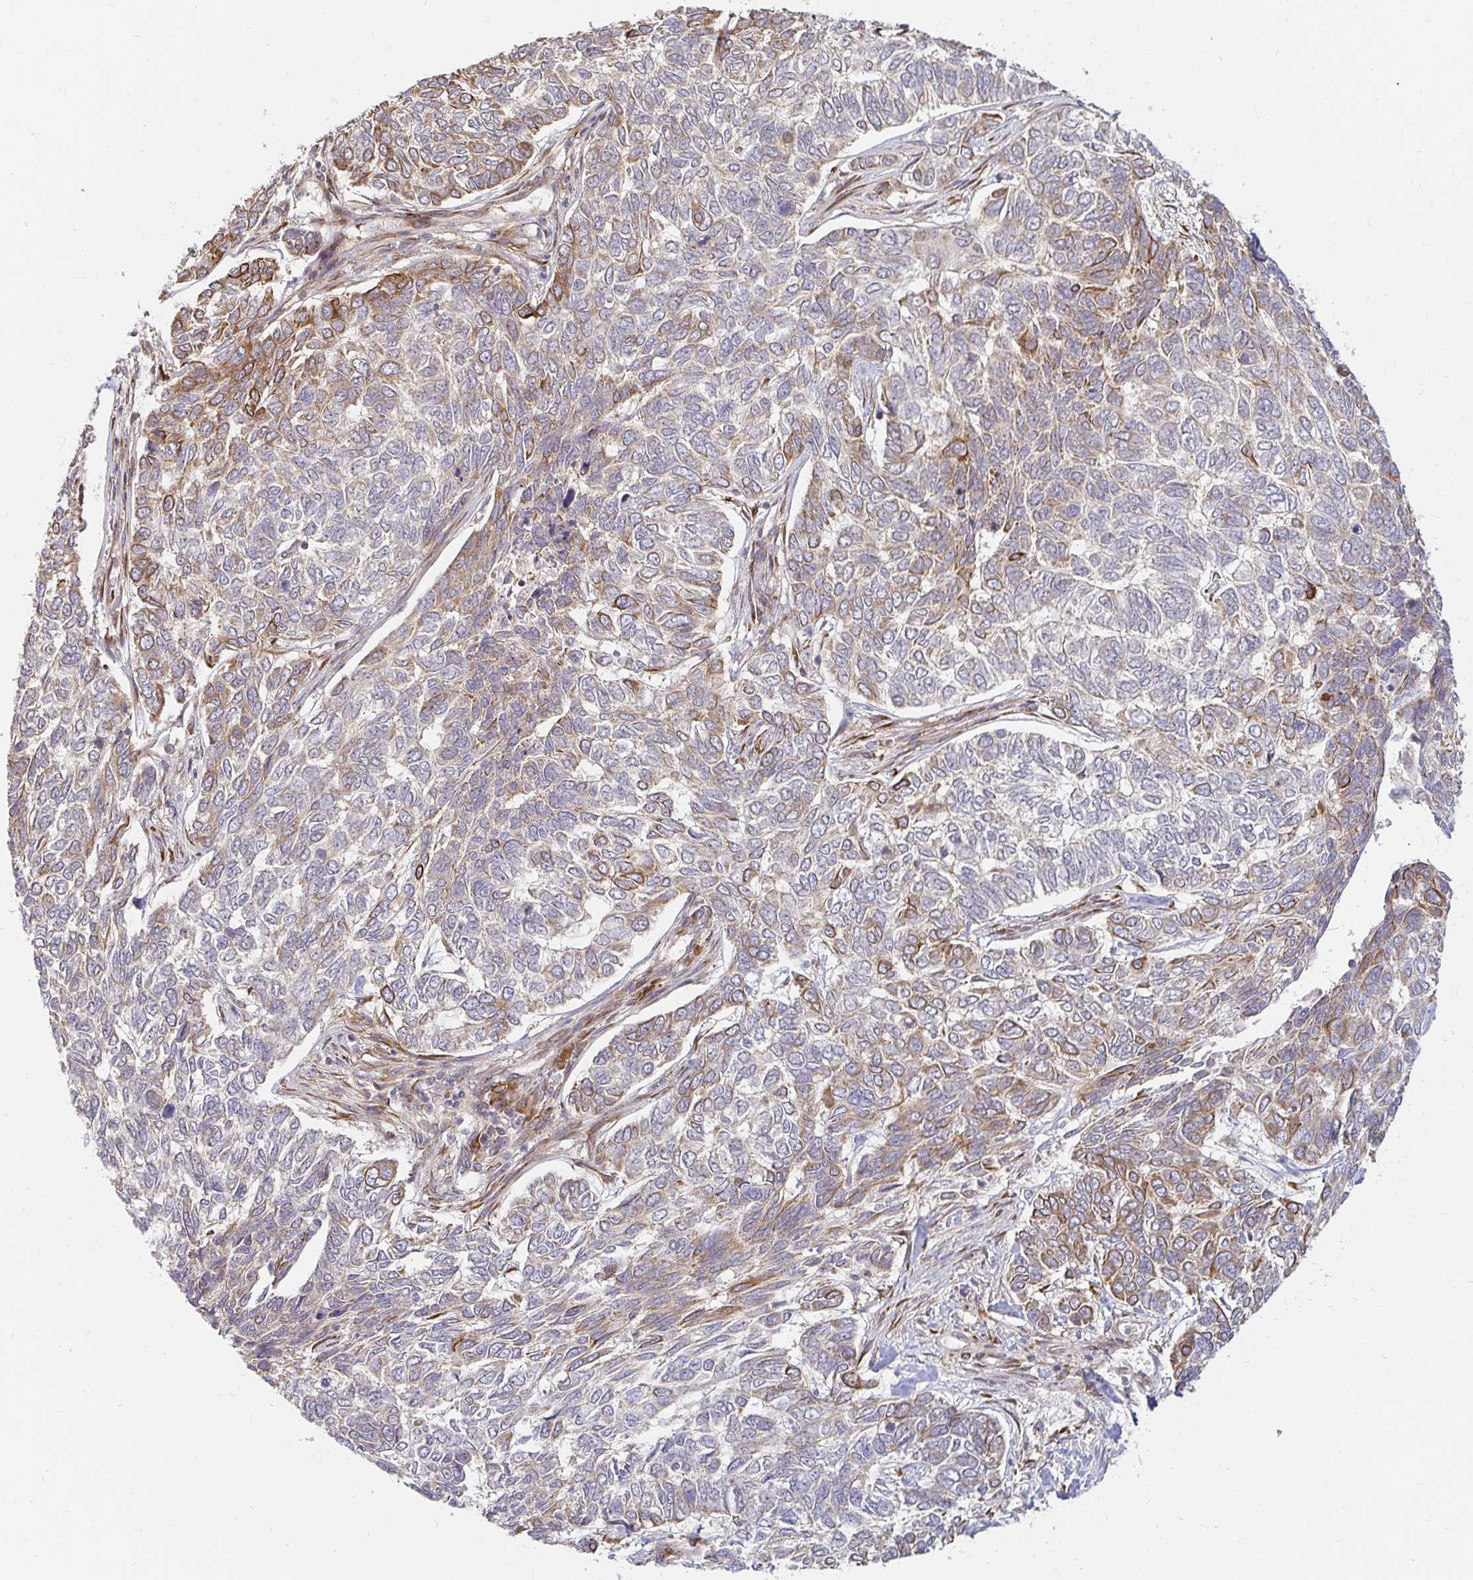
{"staining": {"intensity": "moderate", "quantity": "<25%", "location": "cytoplasmic/membranous"}, "tissue": "skin cancer", "cell_type": "Tumor cells", "image_type": "cancer", "snomed": [{"axis": "morphology", "description": "Basal cell carcinoma"}, {"axis": "topography", "description": "Skin"}], "caption": "Immunohistochemistry (IHC) histopathology image of skin cancer (basal cell carcinoma) stained for a protein (brown), which reveals low levels of moderate cytoplasmic/membranous expression in approximately <25% of tumor cells.", "gene": "CAST", "patient": {"sex": "female", "age": 65}}